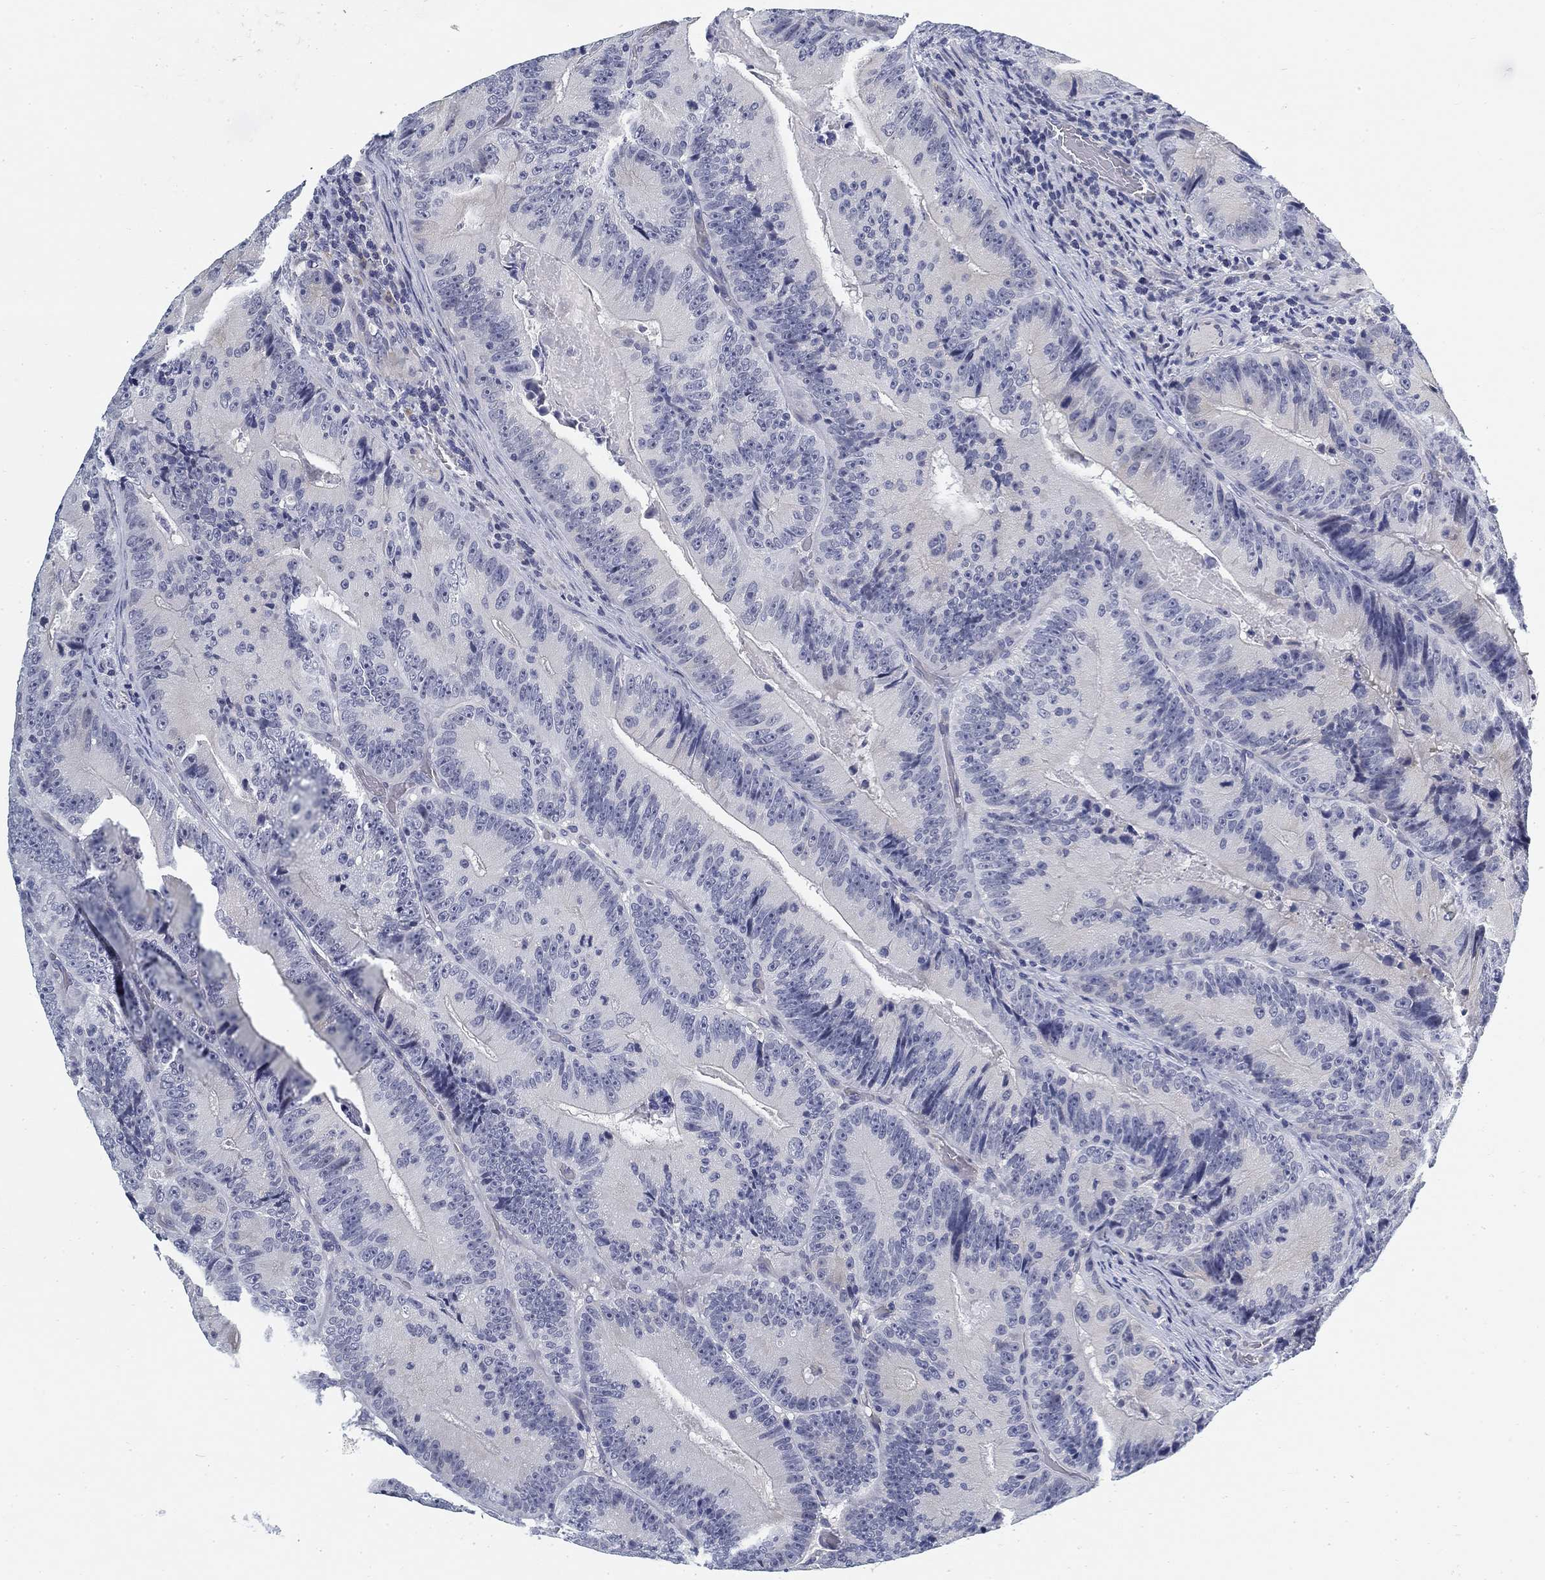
{"staining": {"intensity": "negative", "quantity": "none", "location": "none"}, "tissue": "colorectal cancer", "cell_type": "Tumor cells", "image_type": "cancer", "snomed": [{"axis": "morphology", "description": "Adenocarcinoma, NOS"}, {"axis": "topography", "description": "Colon"}], "caption": "Immunohistochemistry image of neoplastic tissue: adenocarcinoma (colorectal) stained with DAB demonstrates no significant protein expression in tumor cells.", "gene": "SLC2A5", "patient": {"sex": "female", "age": 86}}